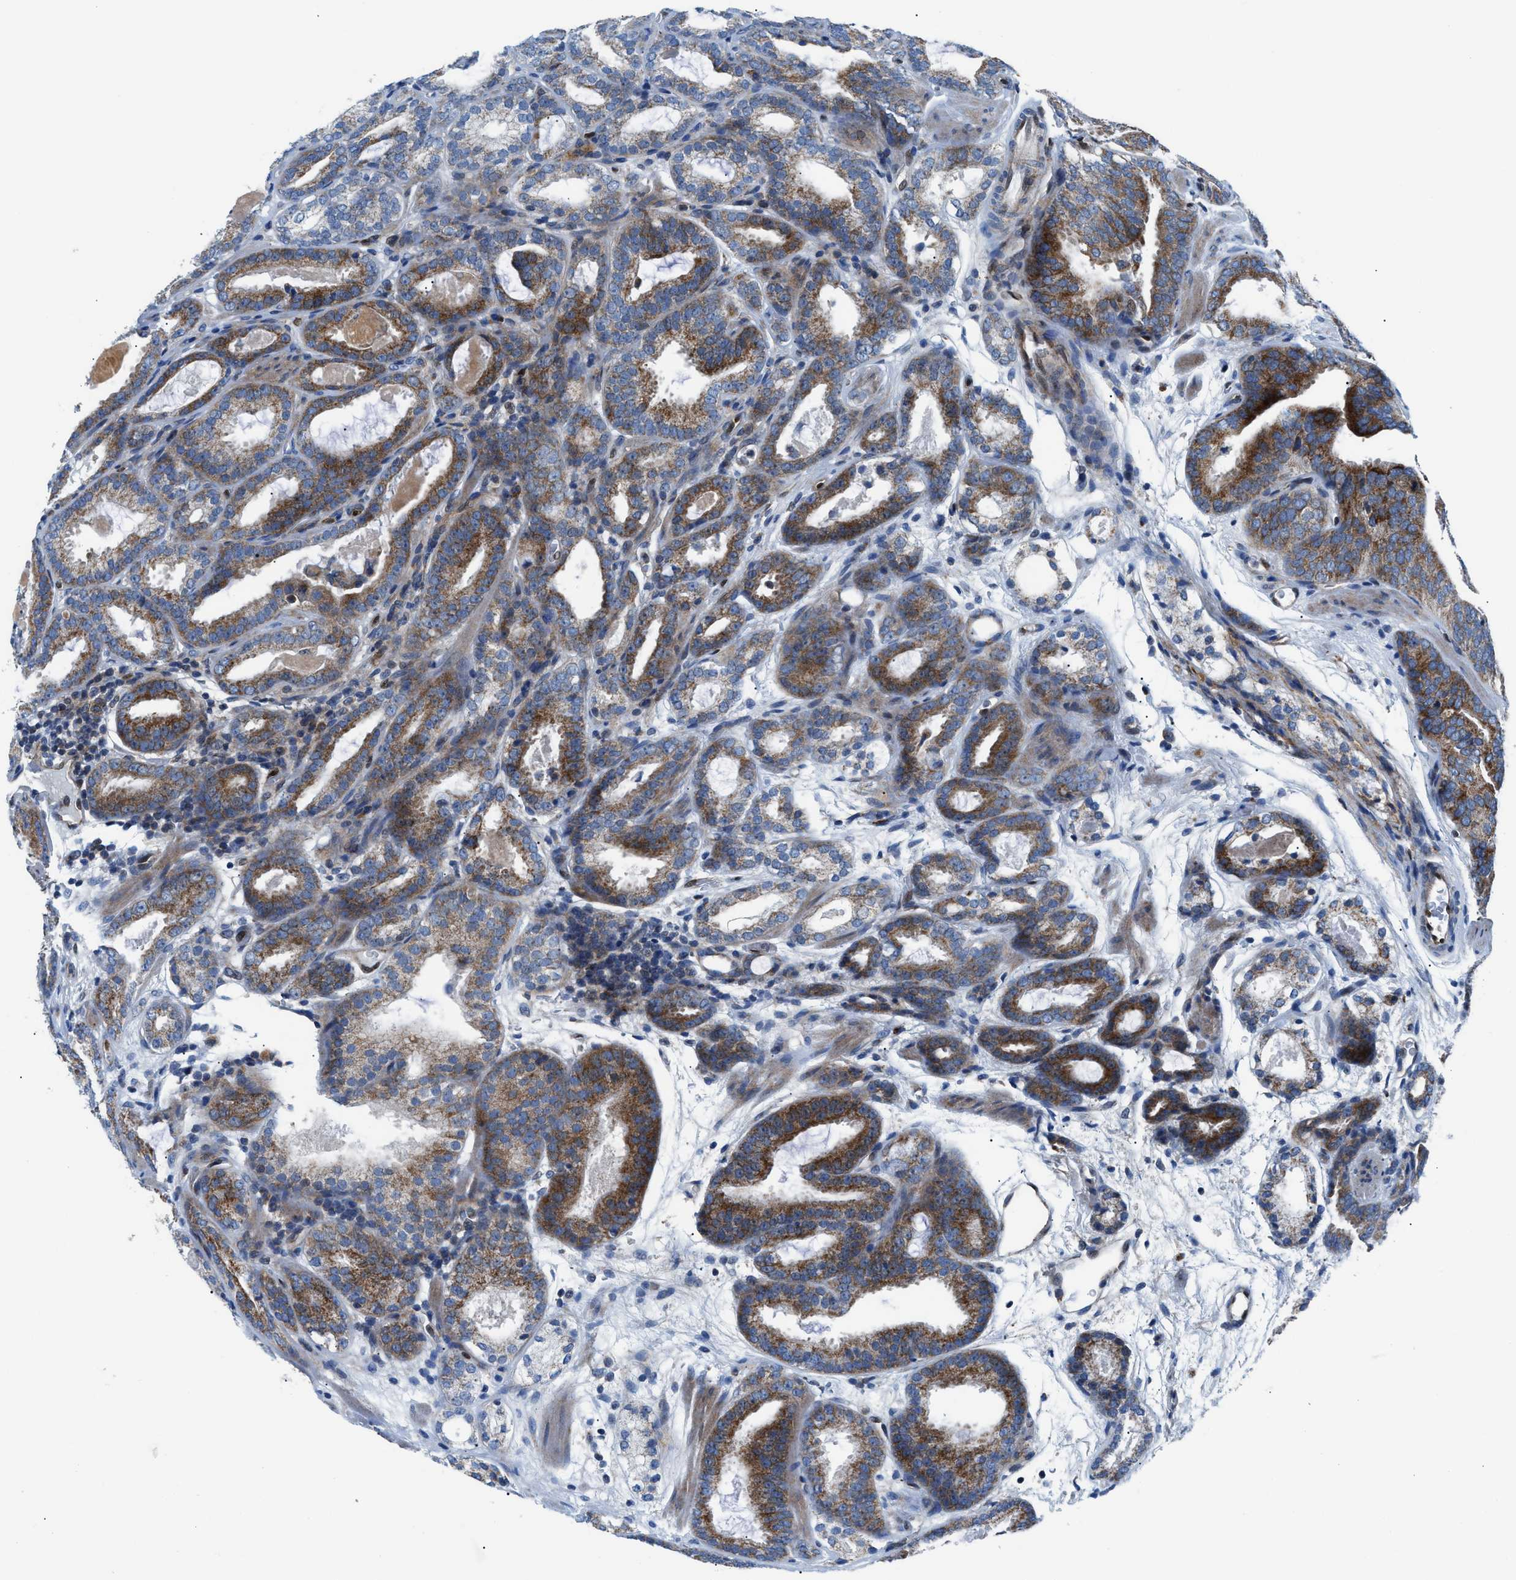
{"staining": {"intensity": "strong", "quantity": ">75%", "location": "cytoplasmic/membranous"}, "tissue": "prostate cancer", "cell_type": "Tumor cells", "image_type": "cancer", "snomed": [{"axis": "morphology", "description": "Adenocarcinoma, Low grade"}, {"axis": "topography", "description": "Prostate"}], "caption": "DAB immunohistochemical staining of human prostate cancer (low-grade adenocarcinoma) reveals strong cytoplasmic/membranous protein staining in approximately >75% of tumor cells.", "gene": "LMO2", "patient": {"sex": "male", "age": 69}}